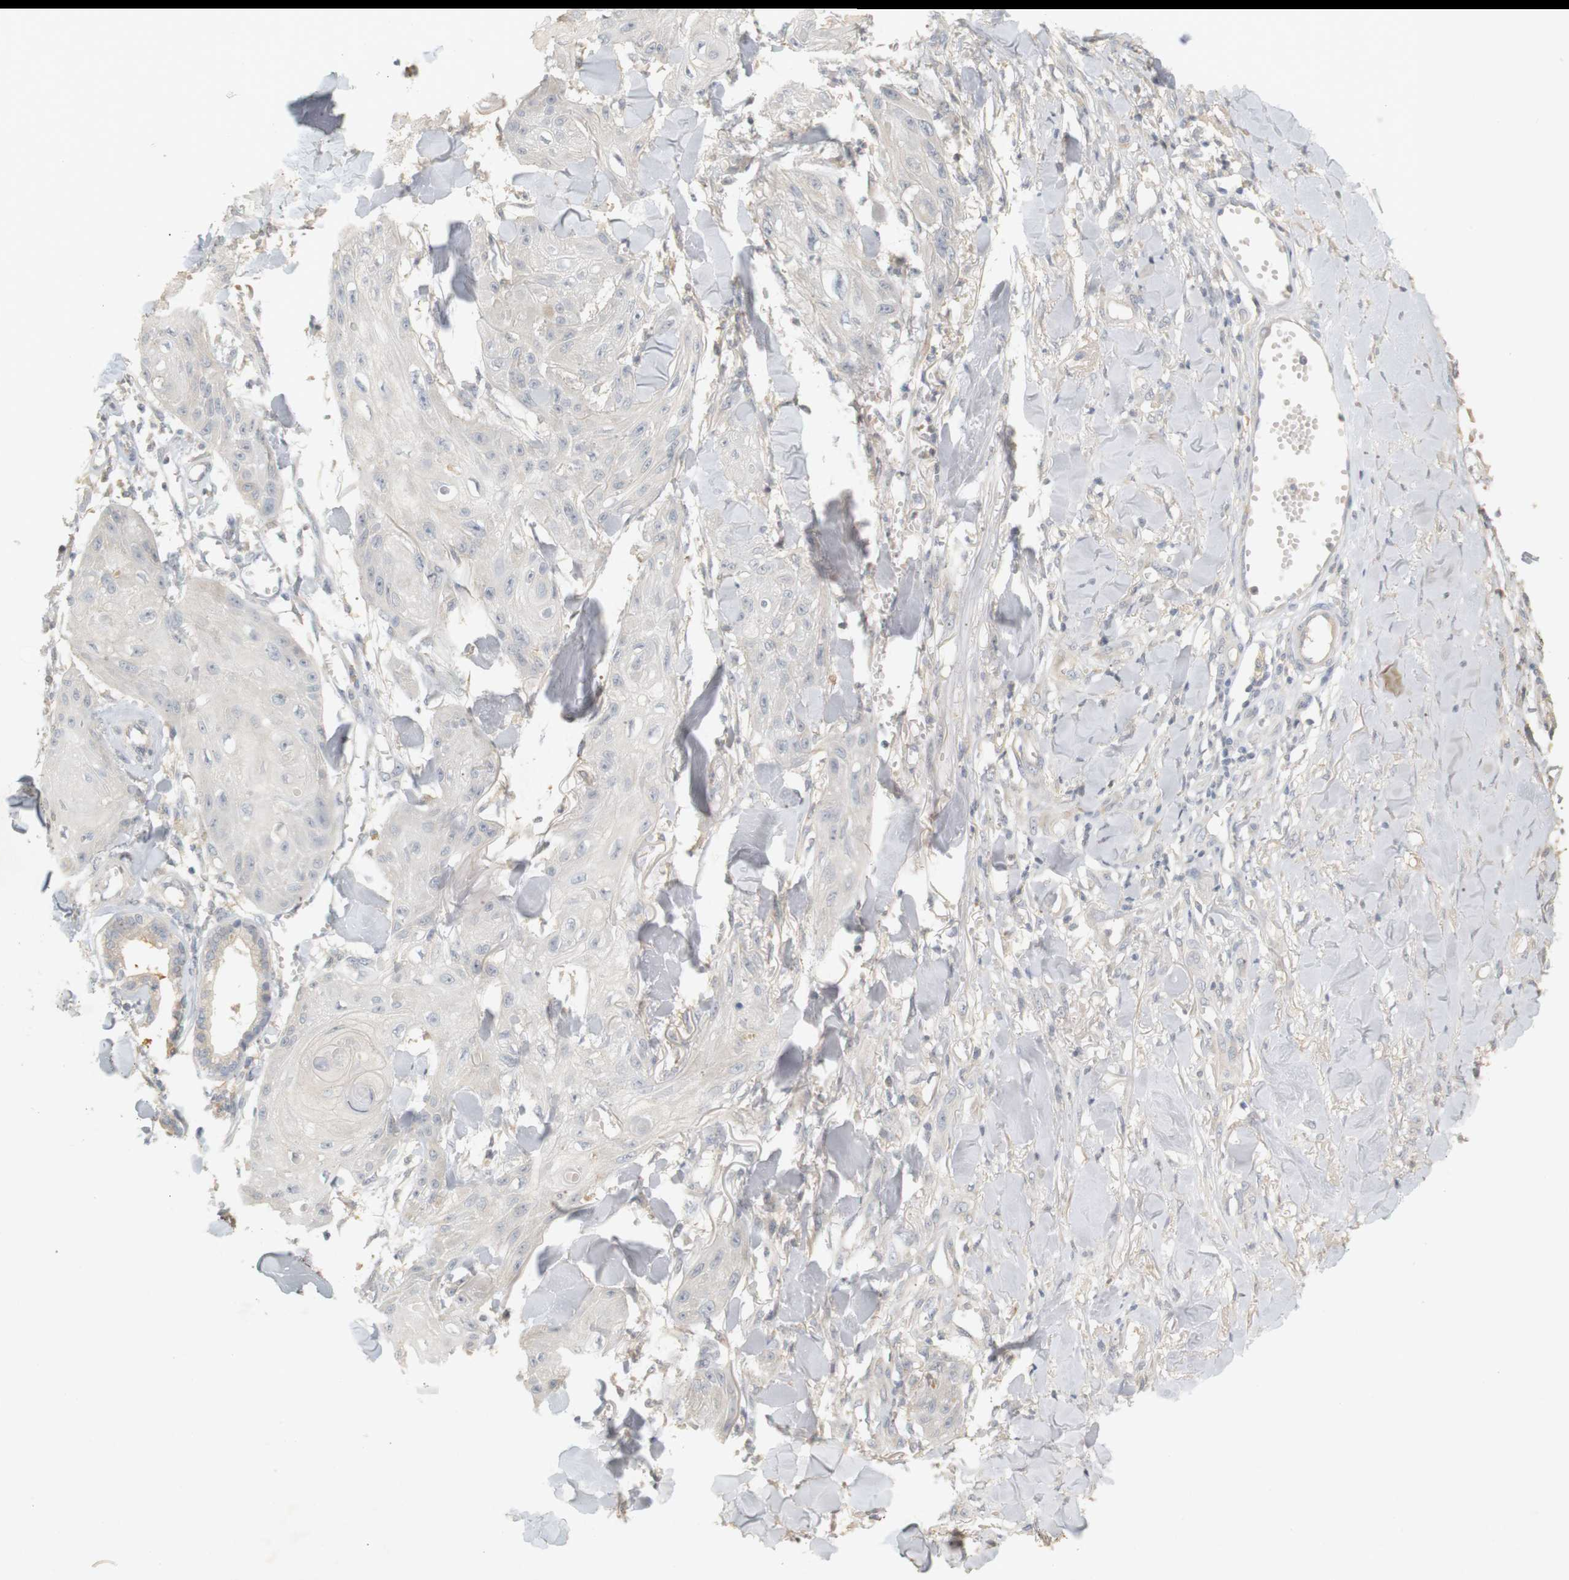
{"staining": {"intensity": "negative", "quantity": "none", "location": "none"}, "tissue": "skin cancer", "cell_type": "Tumor cells", "image_type": "cancer", "snomed": [{"axis": "morphology", "description": "Squamous cell carcinoma, NOS"}, {"axis": "topography", "description": "Skin"}], "caption": "IHC photomicrograph of skin cancer stained for a protein (brown), which displays no expression in tumor cells. The staining was performed using DAB to visualize the protein expression in brown, while the nuclei were stained in blue with hematoxylin (Magnification: 20x).", "gene": "RTN3", "patient": {"sex": "male", "age": 74}}